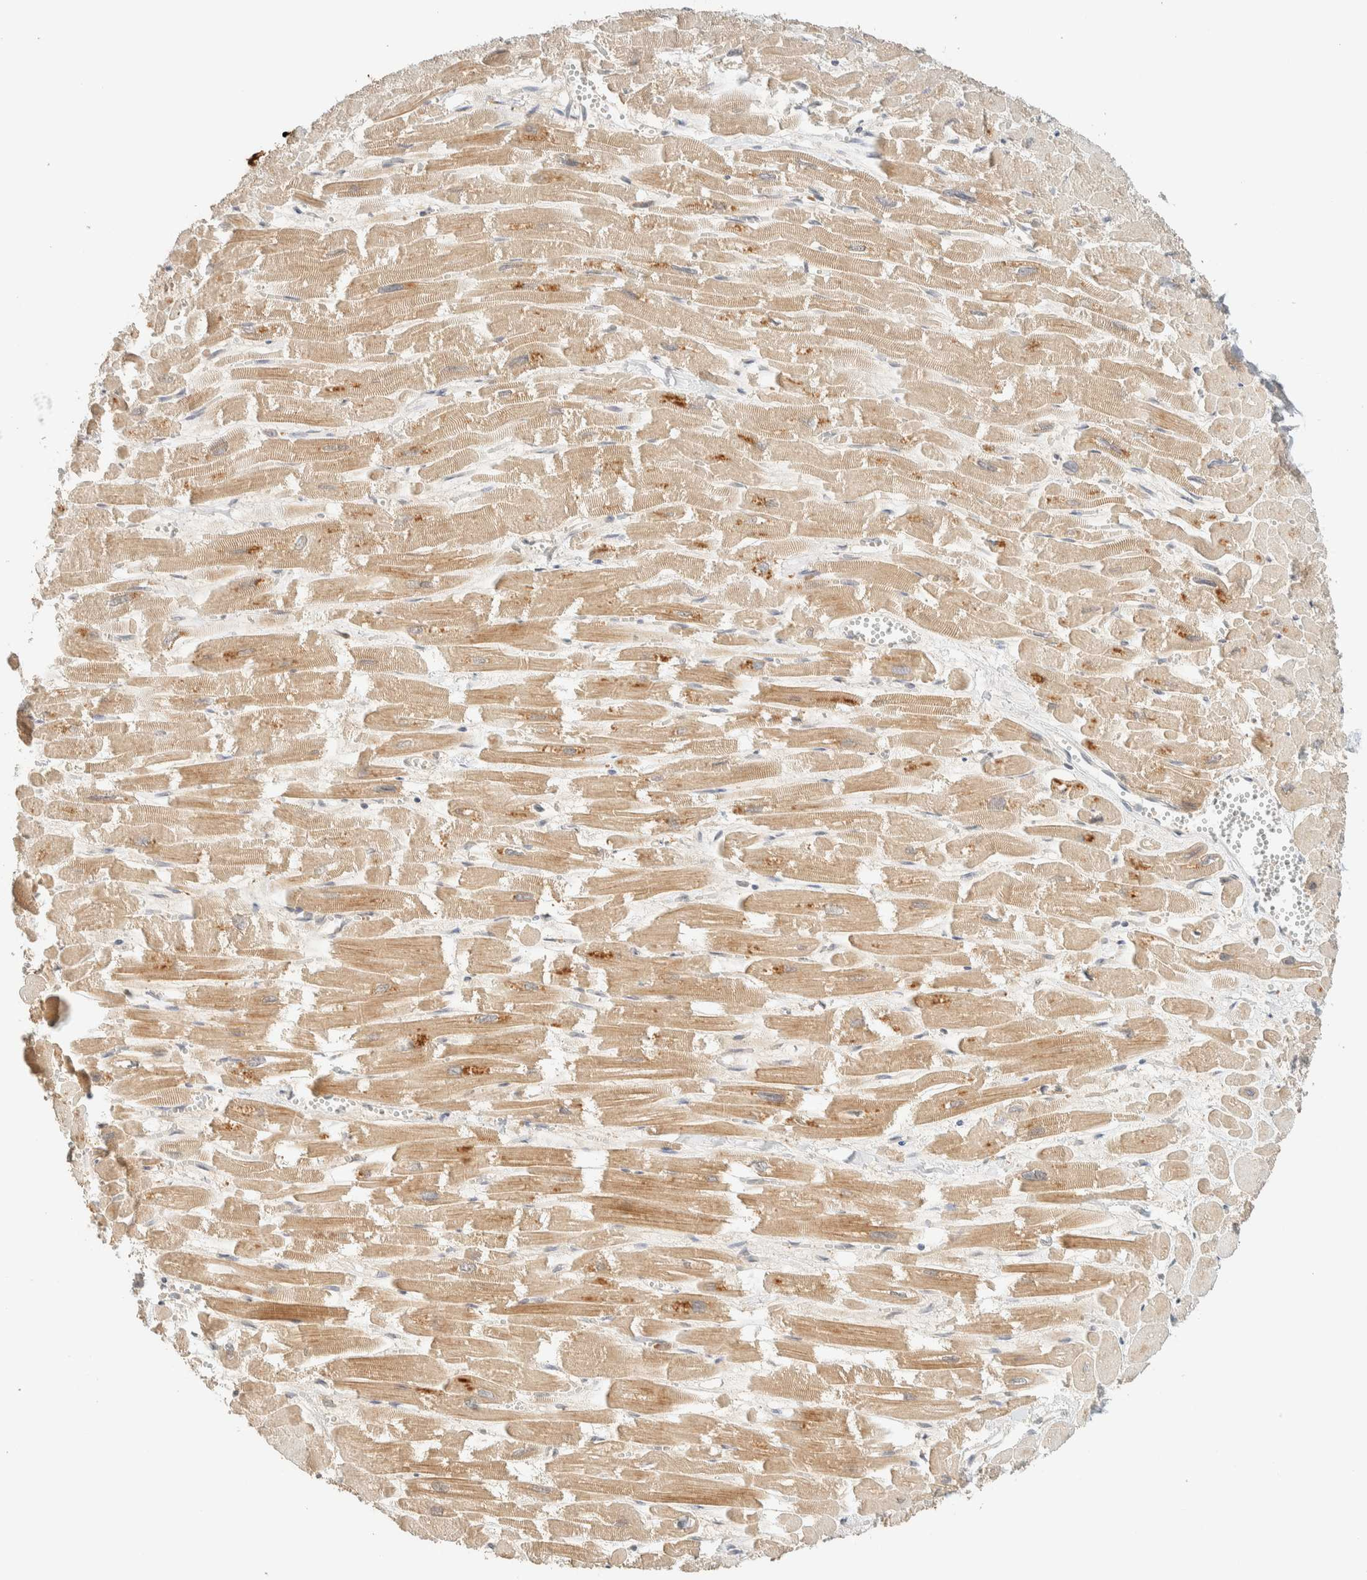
{"staining": {"intensity": "moderate", "quantity": ">75%", "location": "cytoplasmic/membranous"}, "tissue": "heart muscle", "cell_type": "Cardiomyocytes", "image_type": "normal", "snomed": [{"axis": "morphology", "description": "Normal tissue, NOS"}, {"axis": "topography", "description": "Heart"}], "caption": "Heart muscle was stained to show a protein in brown. There is medium levels of moderate cytoplasmic/membranous expression in about >75% of cardiomyocytes.", "gene": "ZBTB34", "patient": {"sex": "male", "age": 54}}